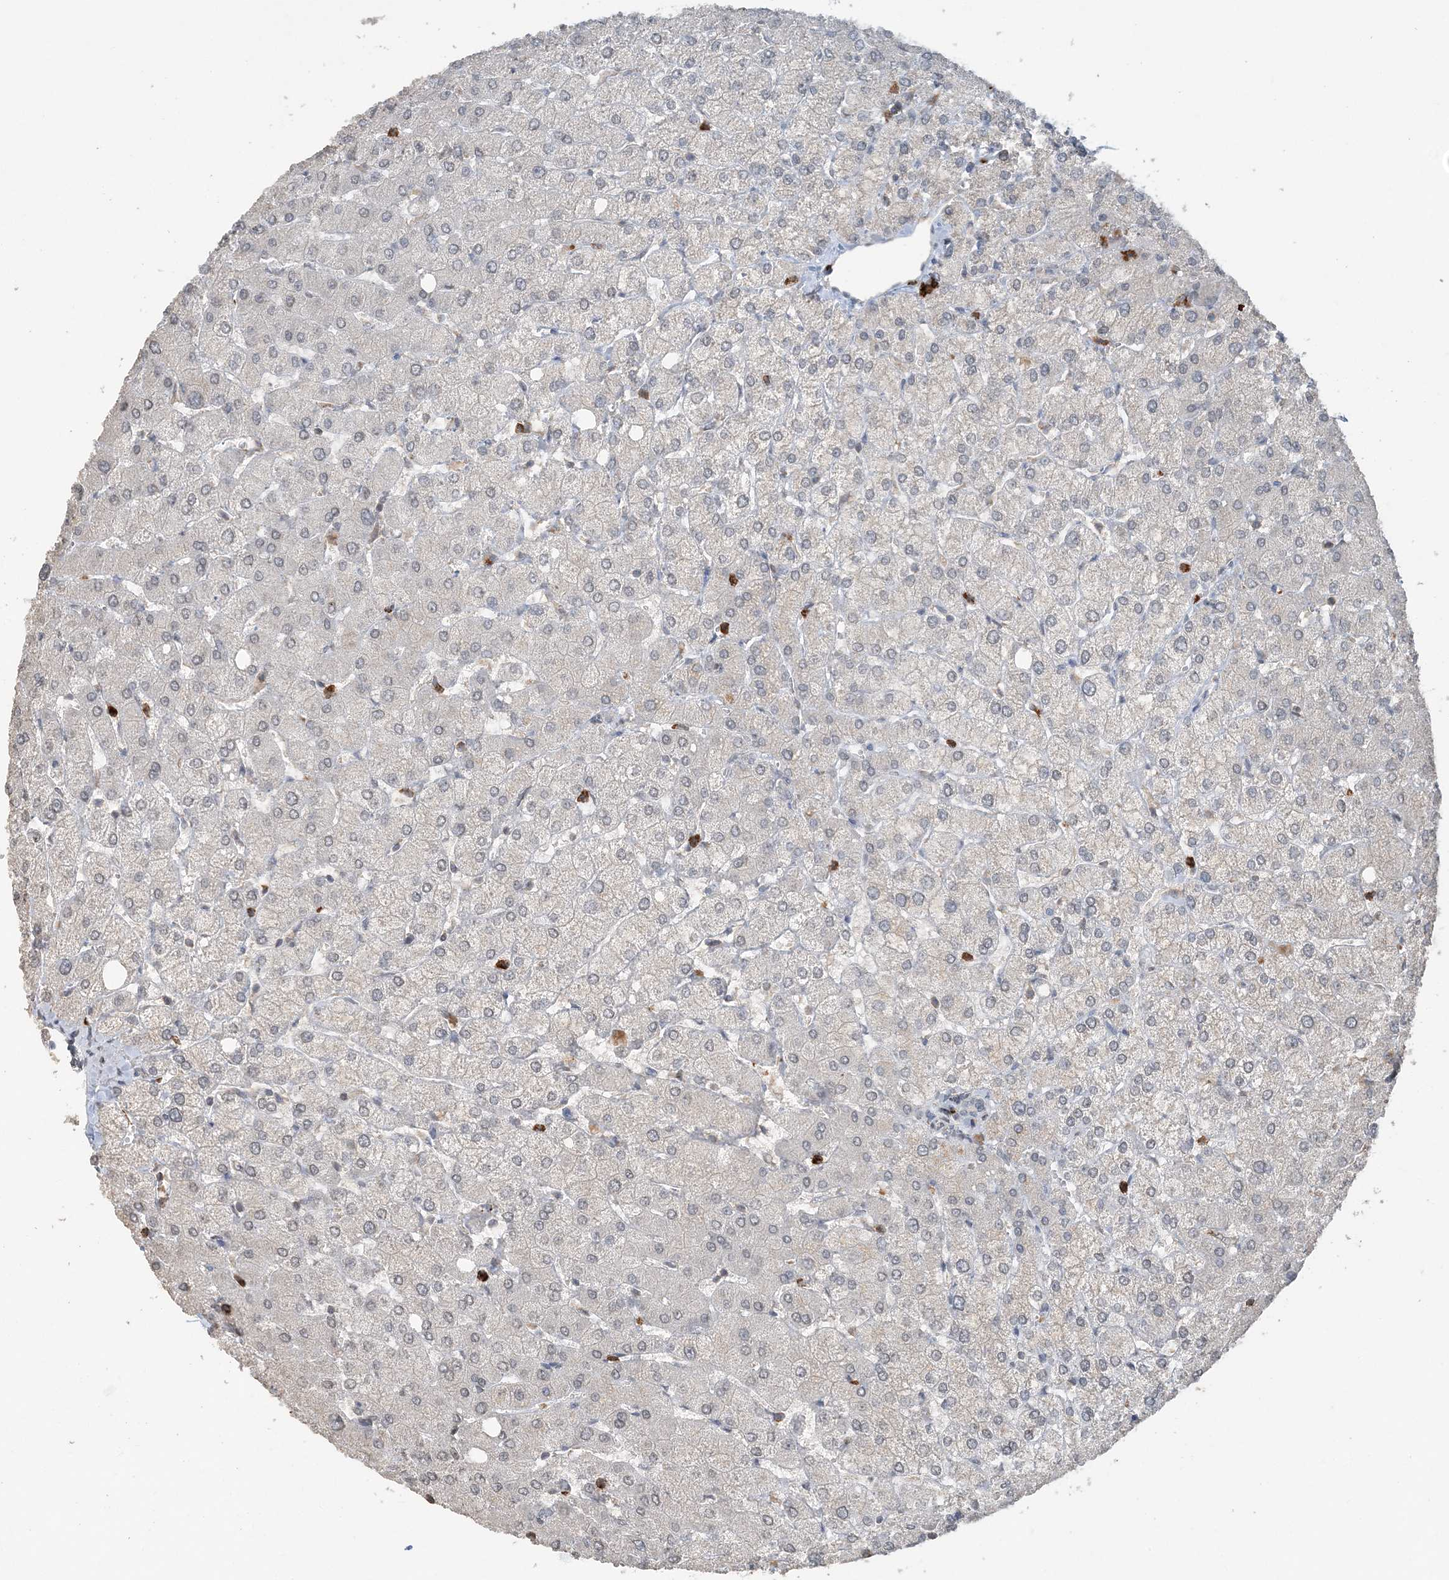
{"staining": {"intensity": "negative", "quantity": "none", "location": "none"}, "tissue": "liver", "cell_type": "Cholangiocytes", "image_type": "normal", "snomed": [{"axis": "morphology", "description": "Normal tissue, NOS"}, {"axis": "topography", "description": "Liver"}], "caption": "Immunohistochemistry micrograph of normal liver: human liver stained with DAB displays no significant protein expression in cholangiocytes. (Brightfield microscopy of DAB (3,3'-diaminobenzidine) immunohistochemistry at high magnification).", "gene": "FAM110A", "patient": {"sex": "female", "age": 54}}